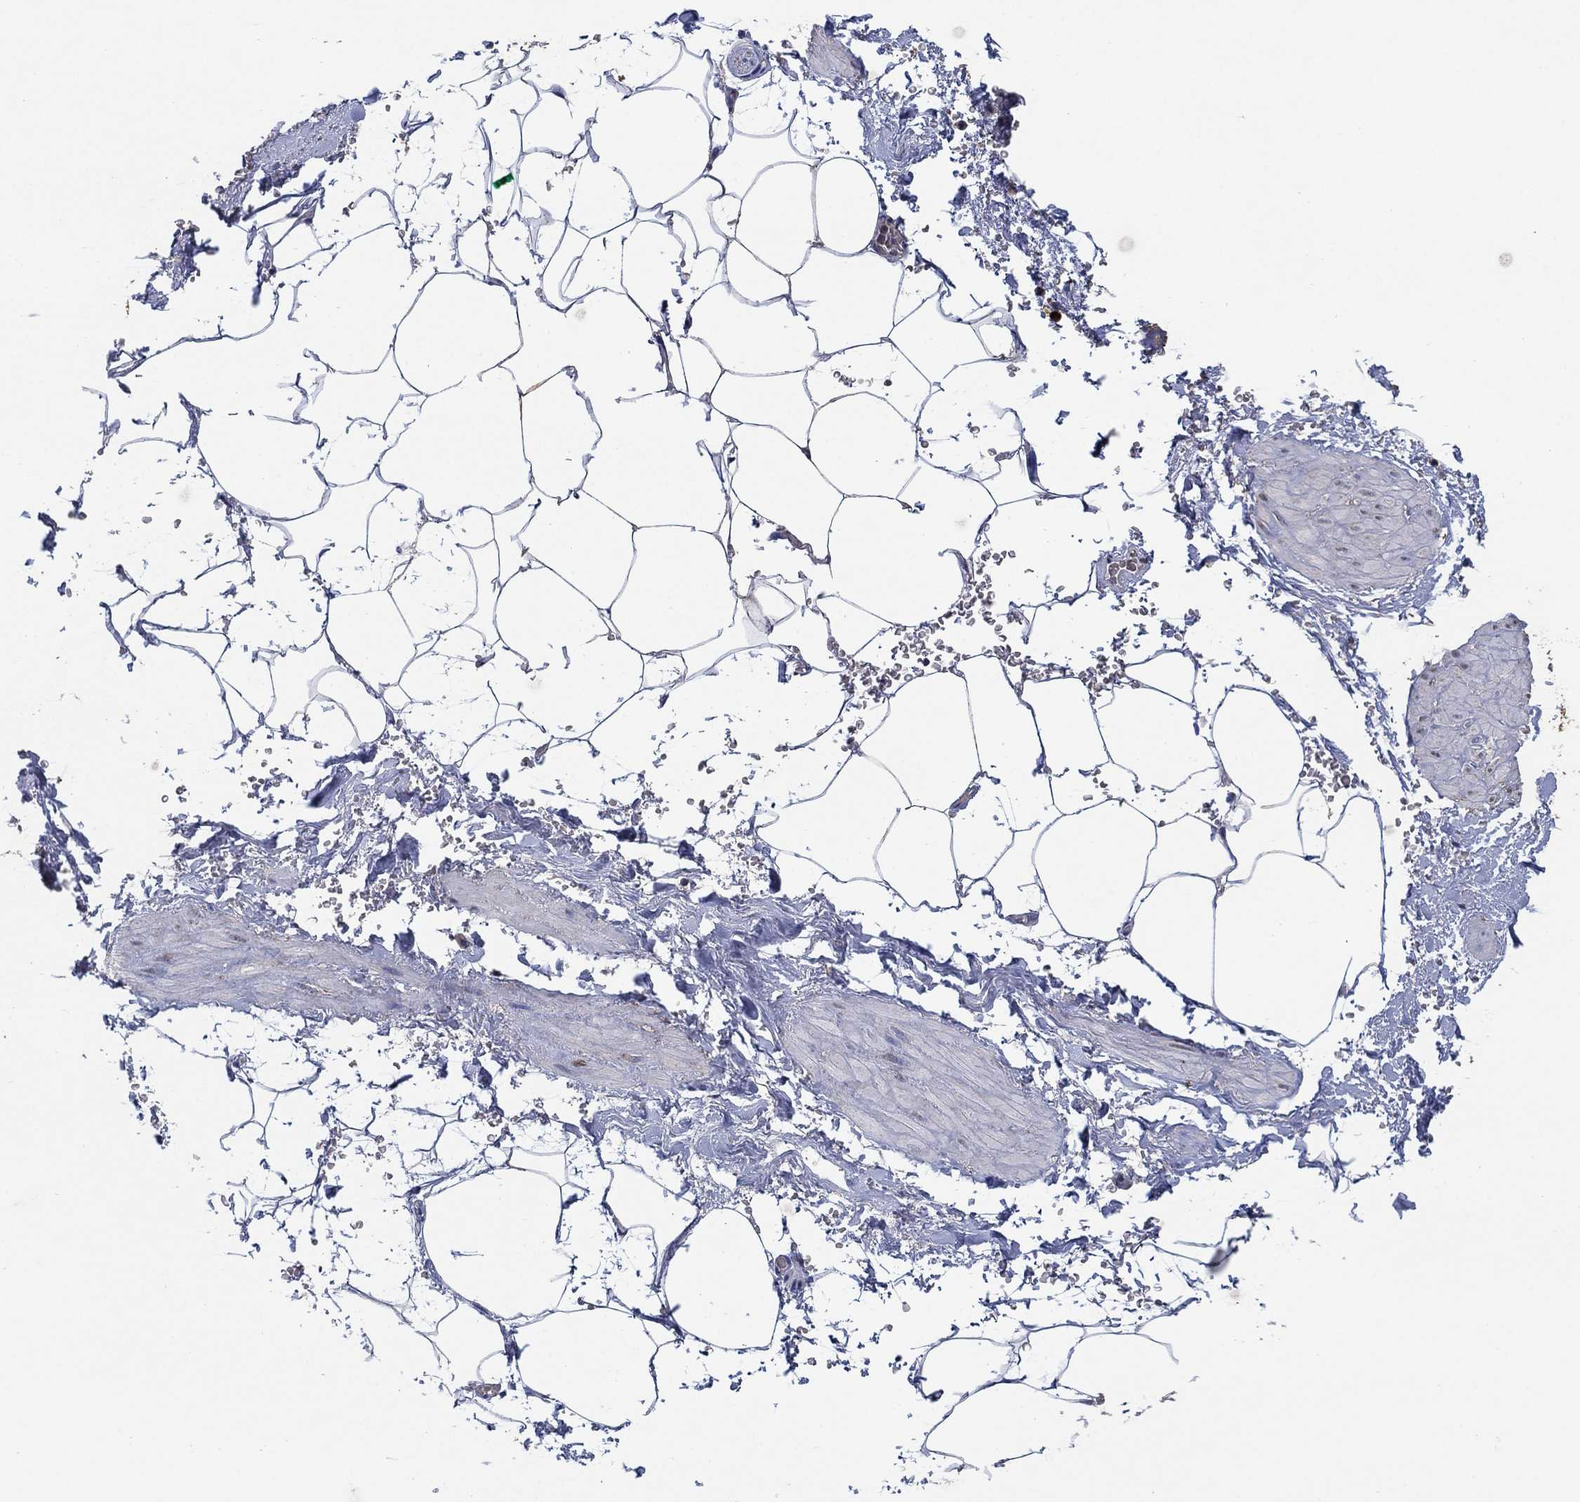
{"staining": {"intensity": "negative", "quantity": "none", "location": "none"}, "tissue": "adipose tissue", "cell_type": "Adipocytes", "image_type": "normal", "snomed": [{"axis": "morphology", "description": "Normal tissue, NOS"}, {"axis": "topography", "description": "Soft tissue"}, {"axis": "topography", "description": "Adipose tissue"}, {"axis": "topography", "description": "Vascular tissue"}, {"axis": "topography", "description": "Peripheral nerve tissue"}], "caption": "The histopathology image reveals no significant positivity in adipocytes of adipose tissue.", "gene": "MRPS24", "patient": {"sex": "male", "age": 68}}